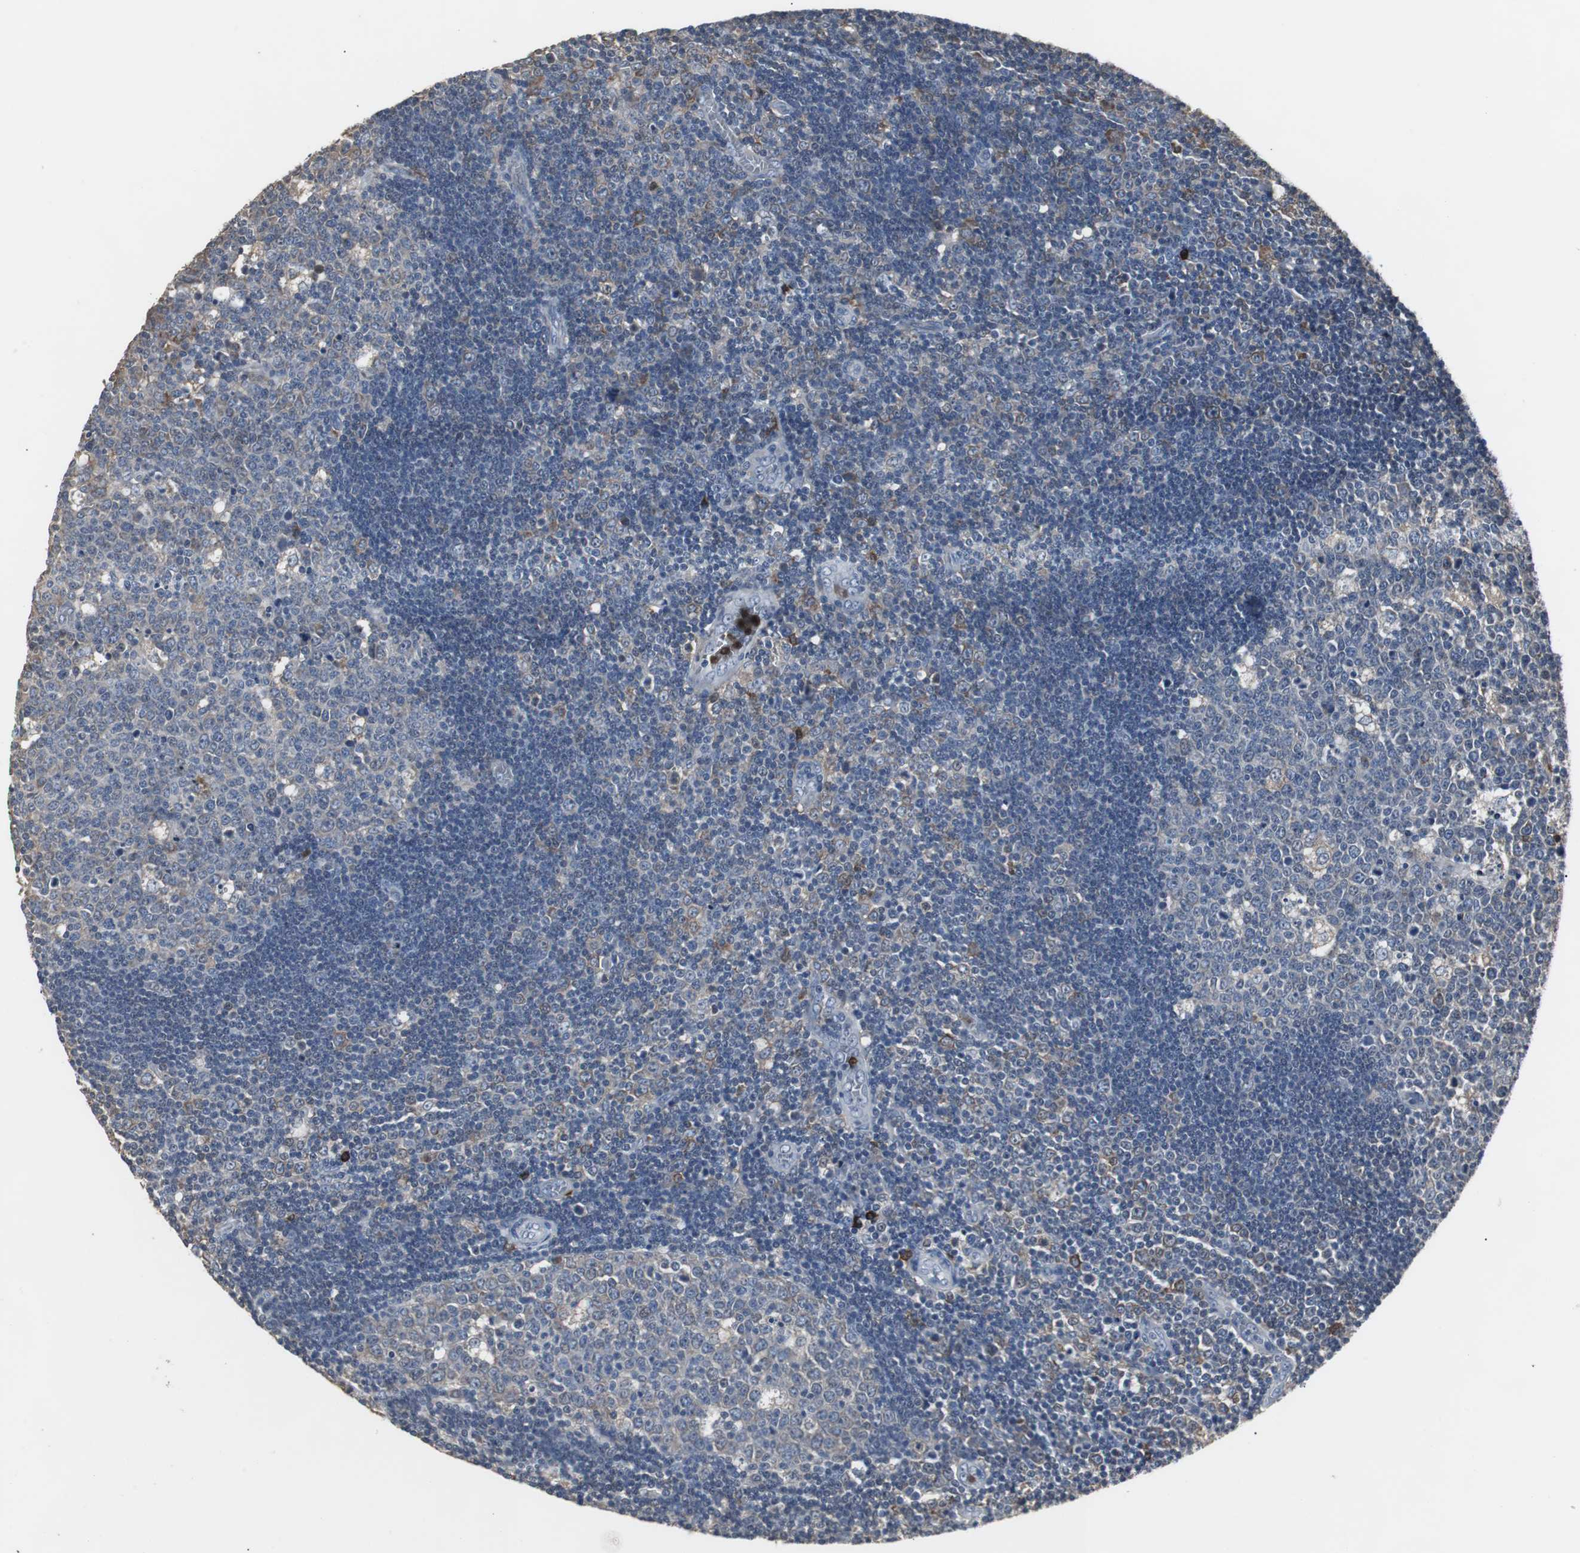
{"staining": {"intensity": "weak", "quantity": "<25%", "location": "cytoplasmic/membranous"}, "tissue": "lymph node", "cell_type": "Germinal center cells", "image_type": "normal", "snomed": [{"axis": "morphology", "description": "Normal tissue, NOS"}, {"axis": "topography", "description": "Lymph node"}, {"axis": "topography", "description": "Salivary gland"}], "caption": "Immunohistochemical staining of unremarkable human lymph node displays no significant staining in germinal center cells.", "gene": "NCF2", "patient": {"sex": "male", "age": 8}}